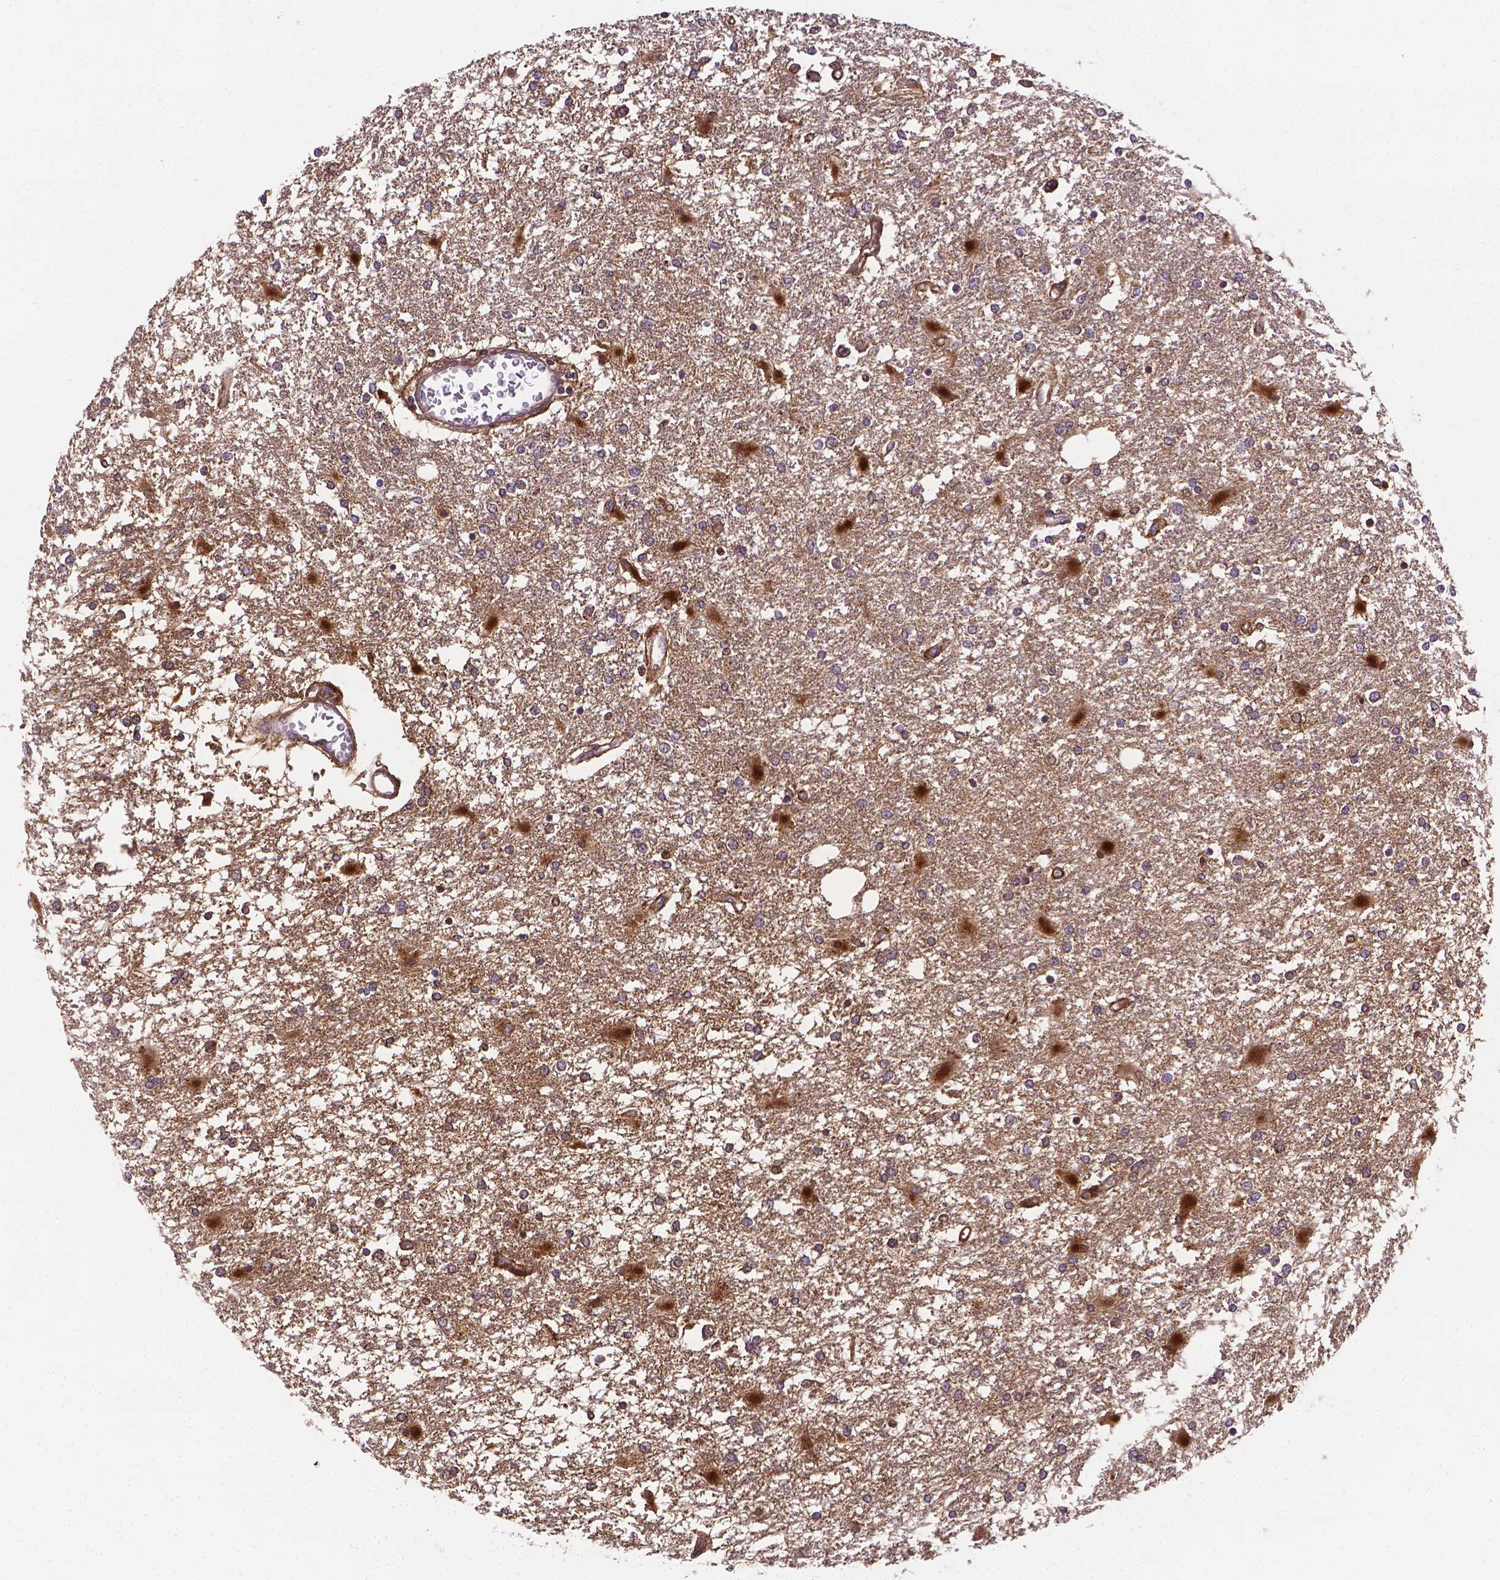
{"staining": {"intensity": "weak", "quantity": "25%-75%", "location": "cytoplasmic/membranous"}, "tissue": "glioma", "cell_type": "Tumor cells", "image_type": "cancer", "snomed": [{"axis": "morphology", "description": "Glioma, malignant, High grade"}, {"axis": "topography", "description": "Cerebral cortex"}], "caption": "The photomicrograph displays immunohistochemical staining of high-grade glioma (malignant). There is weak cytoplasmic/membranous positivity is appreciated in approximately 25%-75% of tumor cells.", "gene": "APOE", "patient": {"sex": "male", "age": 79}}